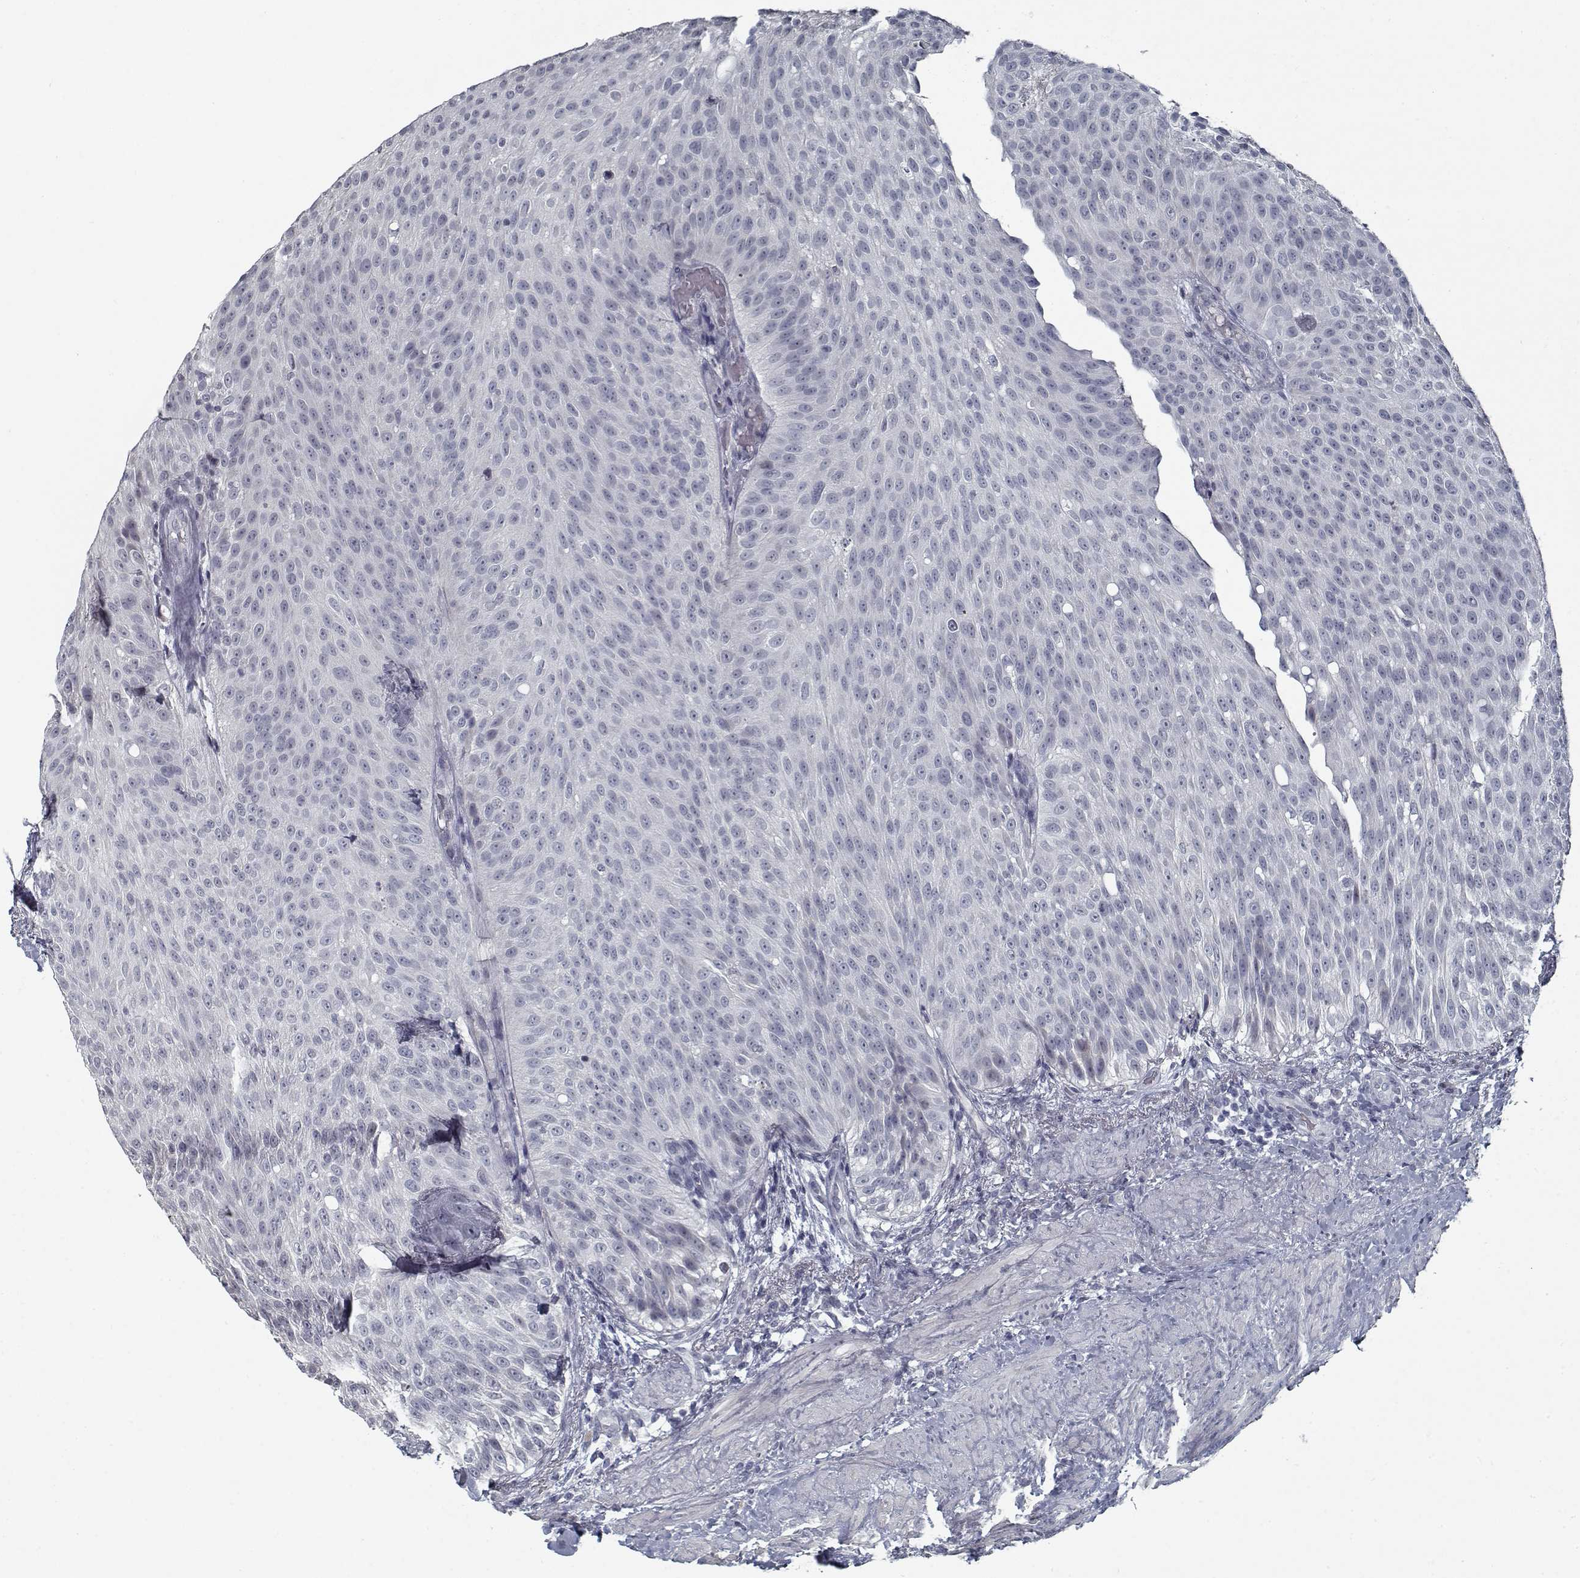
{"staining": {"intensity": "negative", "quantity": "none", "location": "none"}, "tissue": "urothelial cancer", "cell_type": "Tumor cells", "image_type": "cancer", "snomed": [{"axis": "morphology", "description": "Urothelial carcinoma, Low grade"}, {"axis": "topography", "description": "Urinary bladder"}], "caption": "Immunohistochemistry (IHC) micrograph of urothelial cancer stained for a protein (brown), which shows no expression in tumor cells.", "gene": "GAD2", "patient": {"sex": "male", "age": 78}}